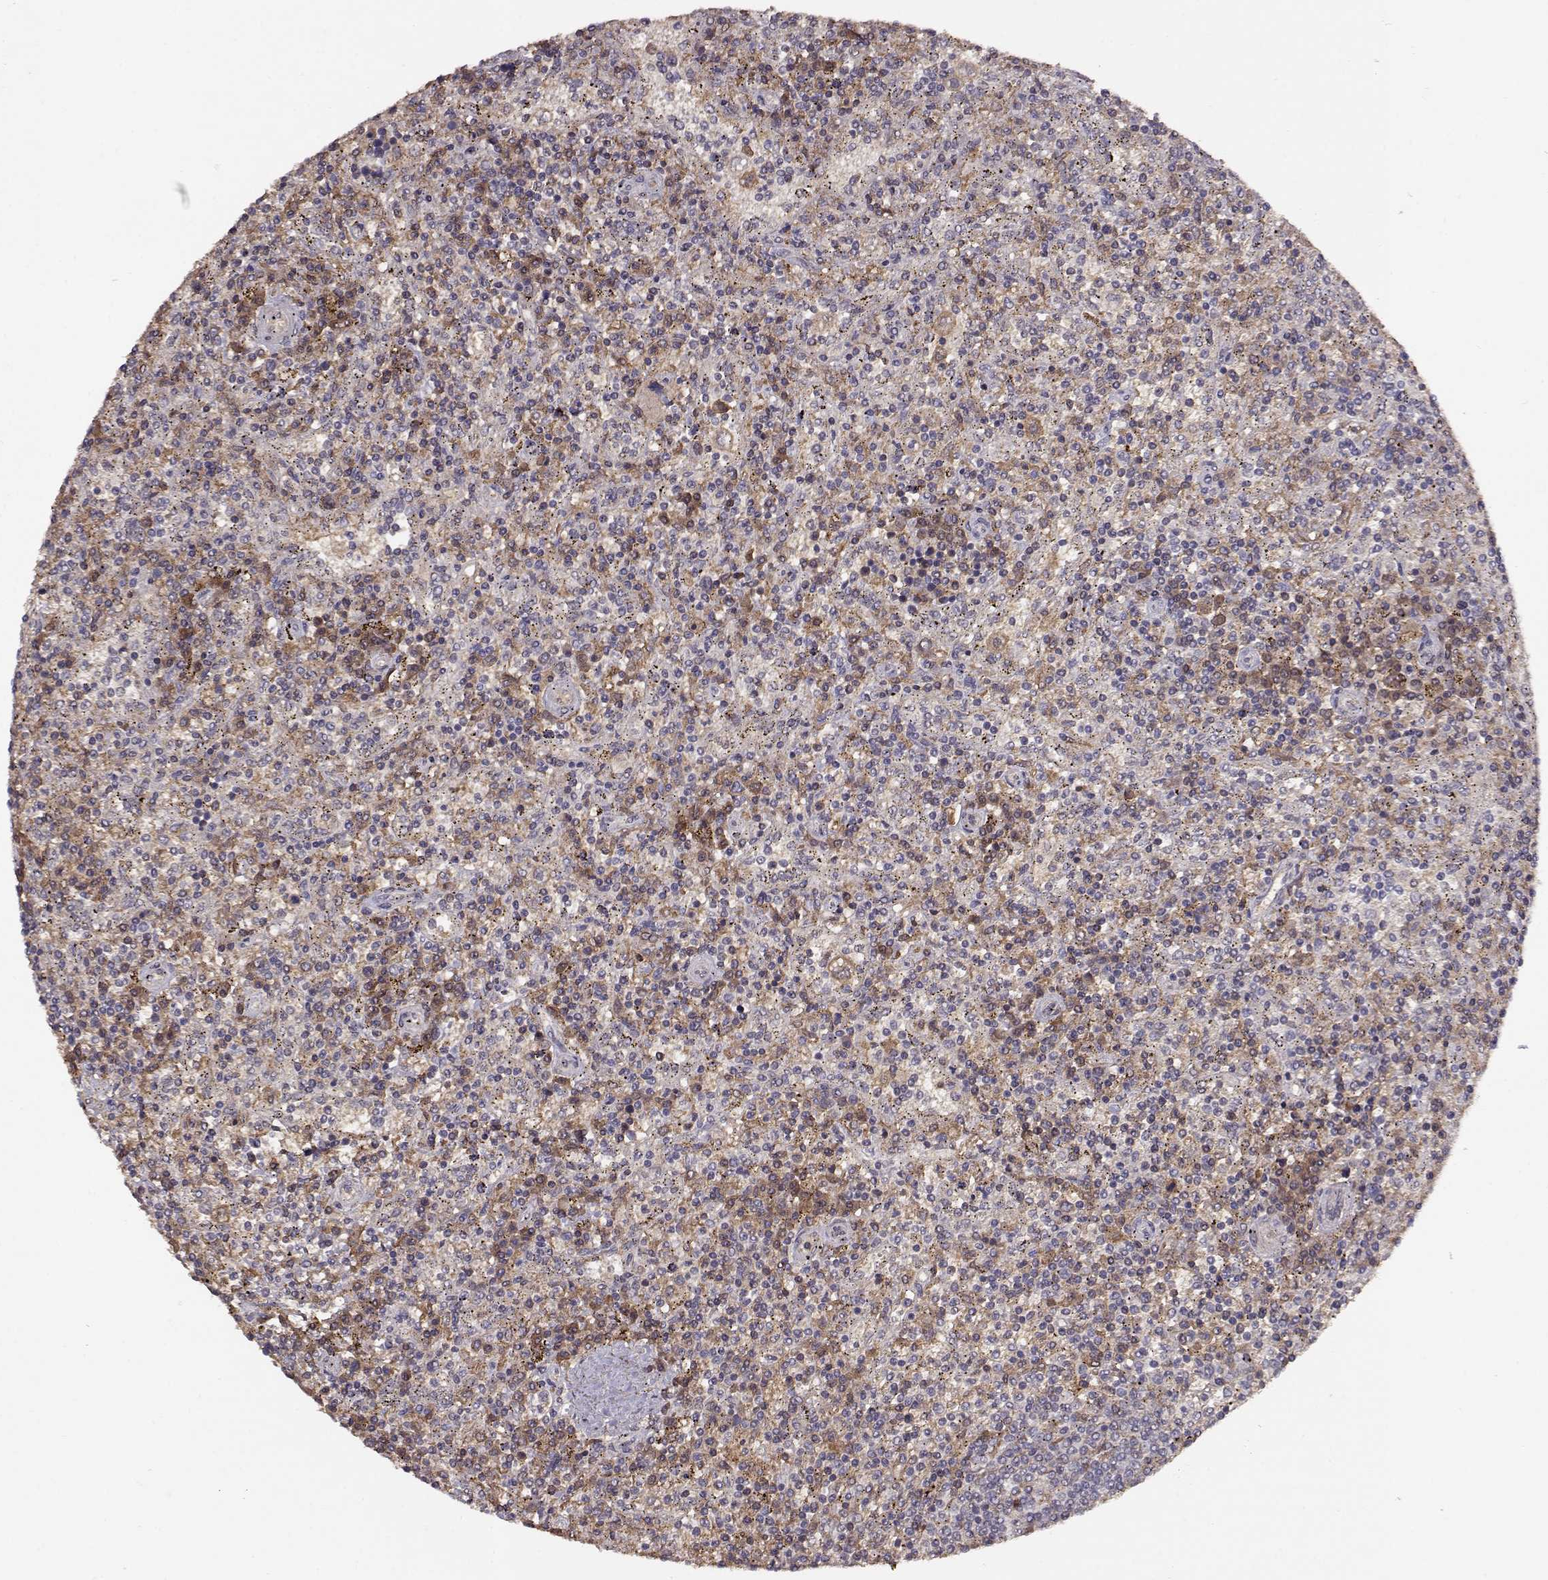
{"staining": {"intensity": "negative", "quantity": "none", "location": "none"}, "tissue": "lymphoma", "cell_type": "Tumor cells", "image_type": "cancer", "snomed": [{"axis": "morphology", "description": "Malignant lymphoma, non-Hodgkin's type, Low grade"}, {"axis": "topography", "description": "Spleen"}], "caption": "A high-resolution photomicrograph shows IHC staining of lymphoma, which exhibits no significant expression in tumor cells.", "gene": "PMCH", "patient": {"sex": "male", "age": 62}}